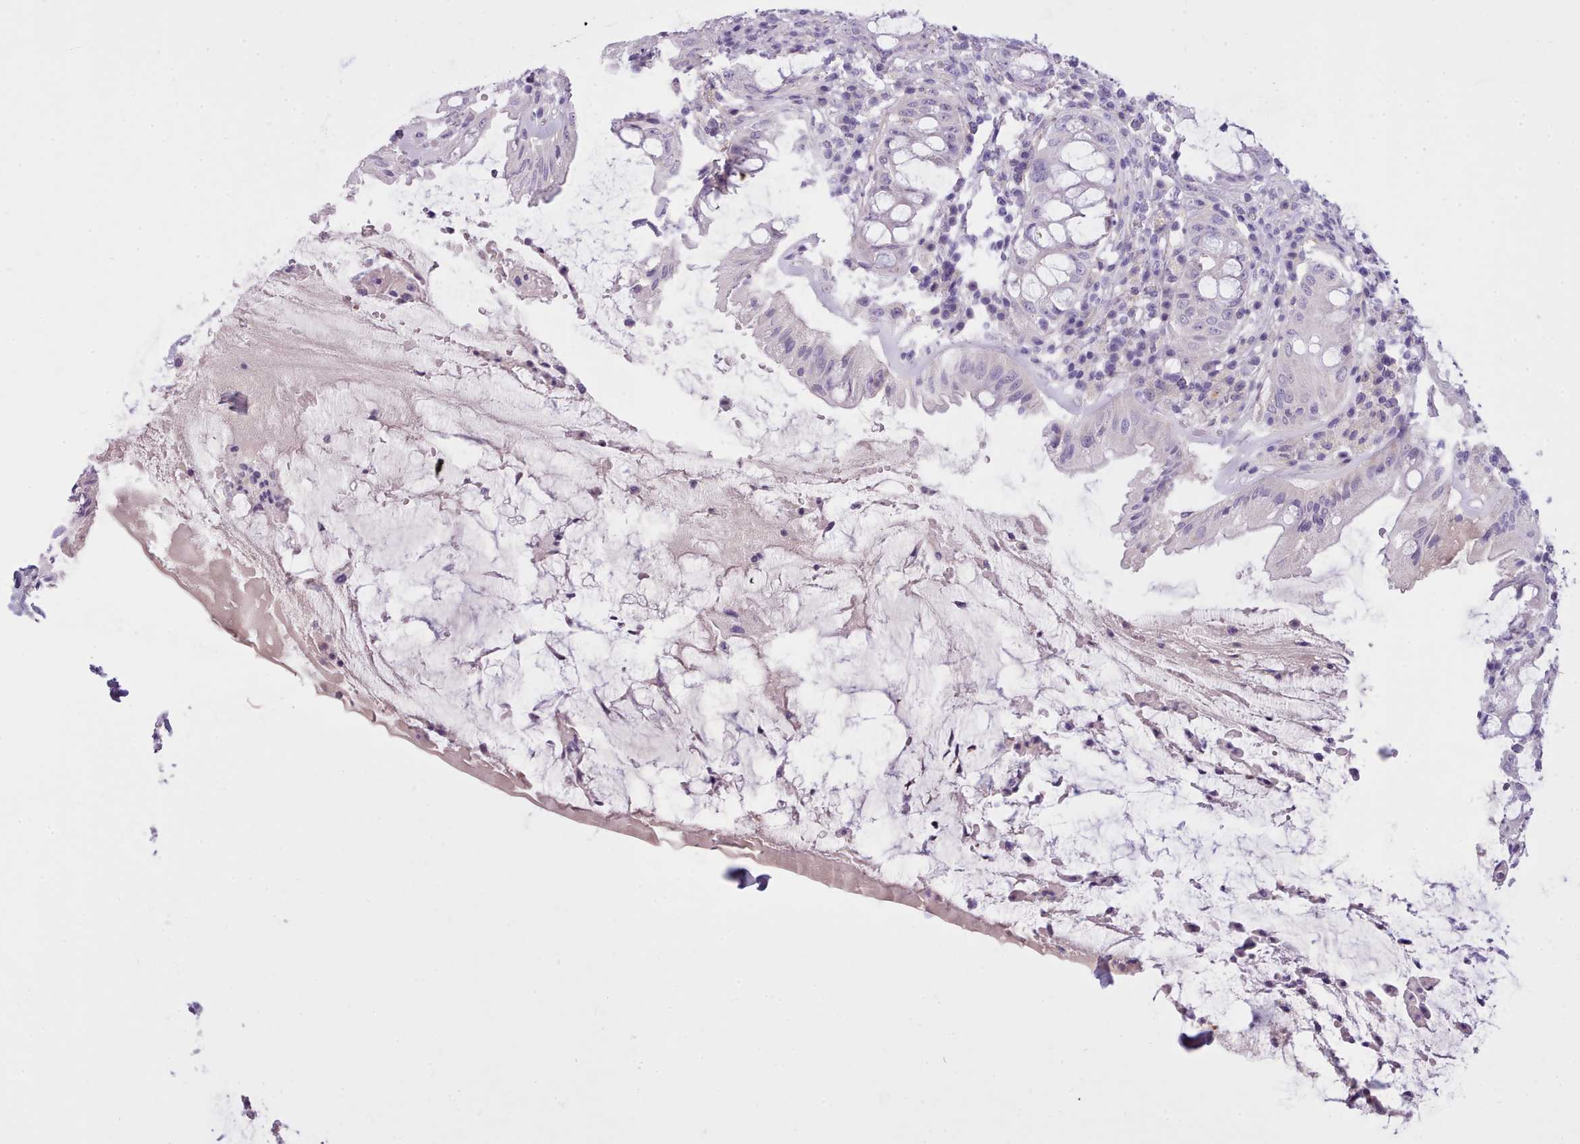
{"staining": {"intensity": "weak", "quantity": "<25%", "location": "cytoplasmic/membranous"}, "tissue": "rectum", "cell_type": "Glandular cells", "image_type": "normal", "snomed": [{"axis": "morphology", "description": "Normal tissue, NOS"}, {"axis": "topography", "description": "Rectum"}], "caption": "High magnification brightfield microscopy of unremarkable rectum stained with DAB (3,3'-diaminobenzidine) (brown) and counterstained with hematoxylin (blue): glandular cells show no significant staining. (IHC, brightfield microscopy, high magnification).", "gene": "CYP2A13", "patient": {"sex": "female", "age": 57}}